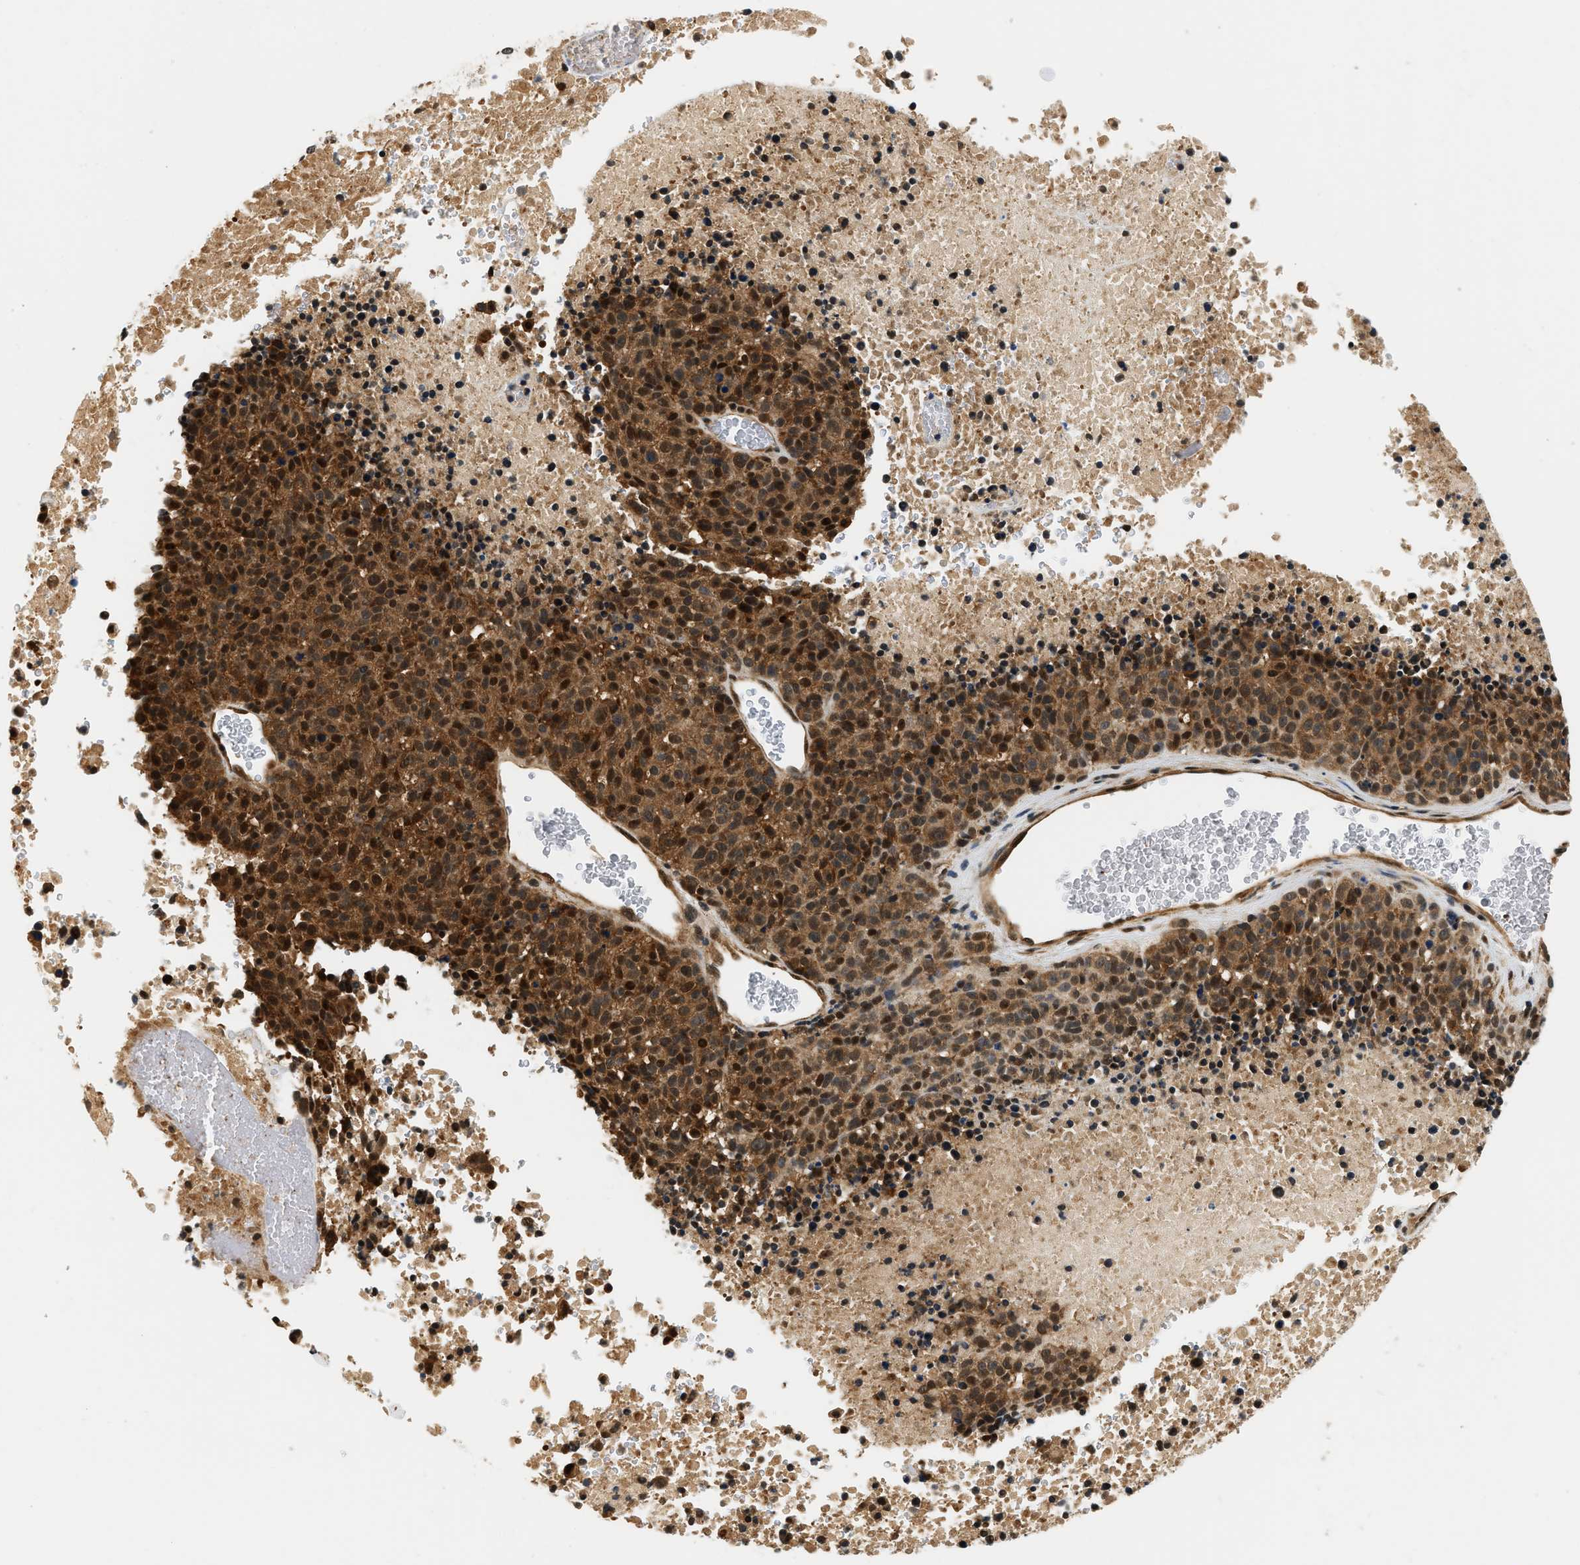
{"staining": {"intensity": "strong", "quantity": ">75%", "location": "cytoplasmic/membranous,nuclear"}, "tissue": "melanoma", "cell_type": "Tumor cells", "image_type": "cancer", "snomed": [{"axis": "morphology", "description": "Malignant melanoma, Metastatic site"}, {"axis": "topography", "description": "Cerebral cortex"}], "caption": "Immunohistochemistry micrograph of malignant melanoma (metastatic site) stained for a protein (brown), which demonstrates high levels of strong cytoplasmic/membranous and nuclear staining in about >75% of tumor cells.", "gene": "PSMD3", "patient": {"sex": "female", "age": 52}}